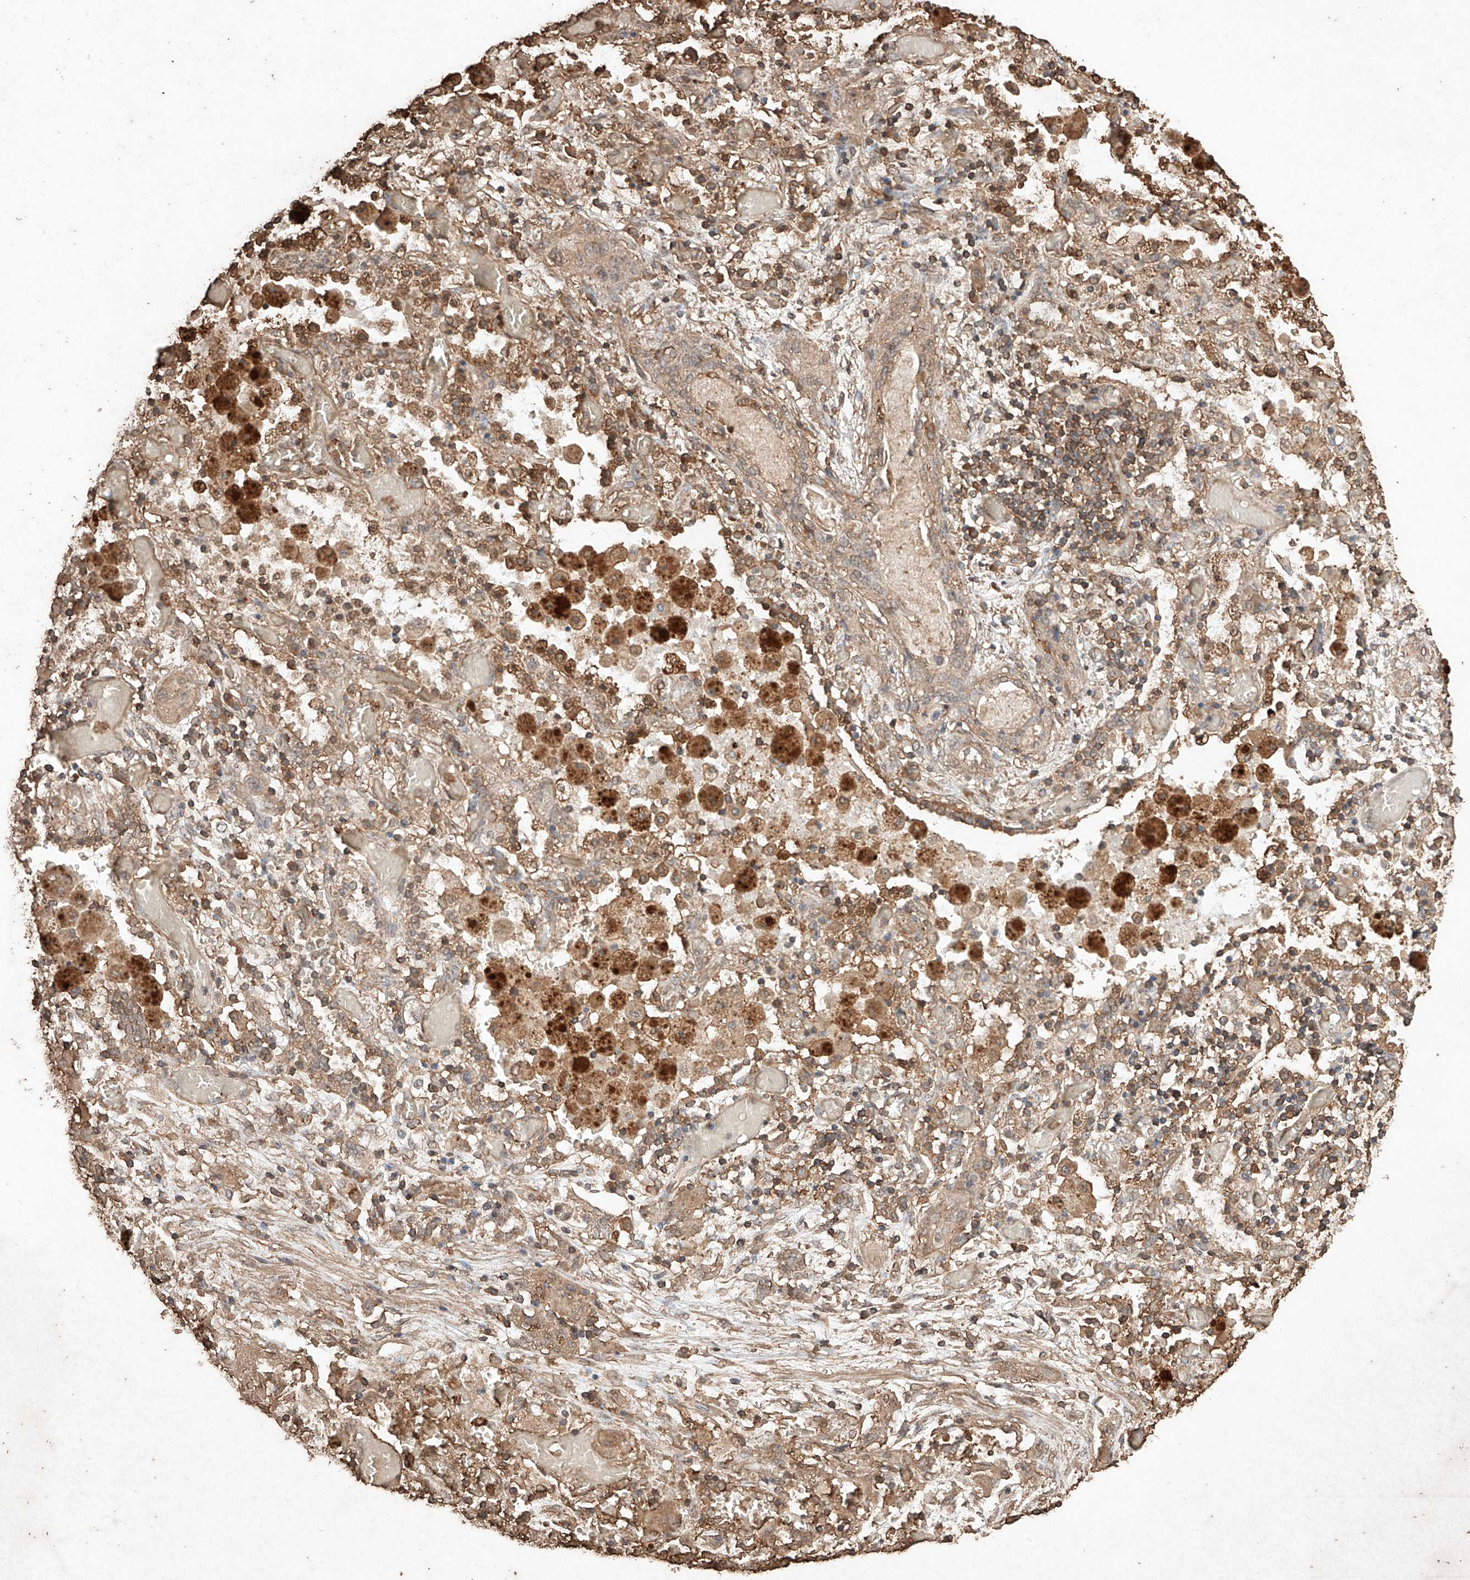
{"staining": {"intensity": "weak", "quantity": ">75%", "location": "cytoplasmic/membranous"}, "tissue": "lung cancer", "cell_type": "Tumor cells", "image_type": "cancer", "snomed": [{"axis": "morphology", "description": "Squamous cell carcinoma, NOS"}, {"axis": "topography", "description": "Lung"}], "caption": "DAB immunohistochemical staining of human lung cancer (squamous cell carcinoma) shows weak cytoplasmic/membranous protein positivity in about >75% of tumor cells.", "gene": "M6PR", "patient": {"sex": "female", "age": 47}}